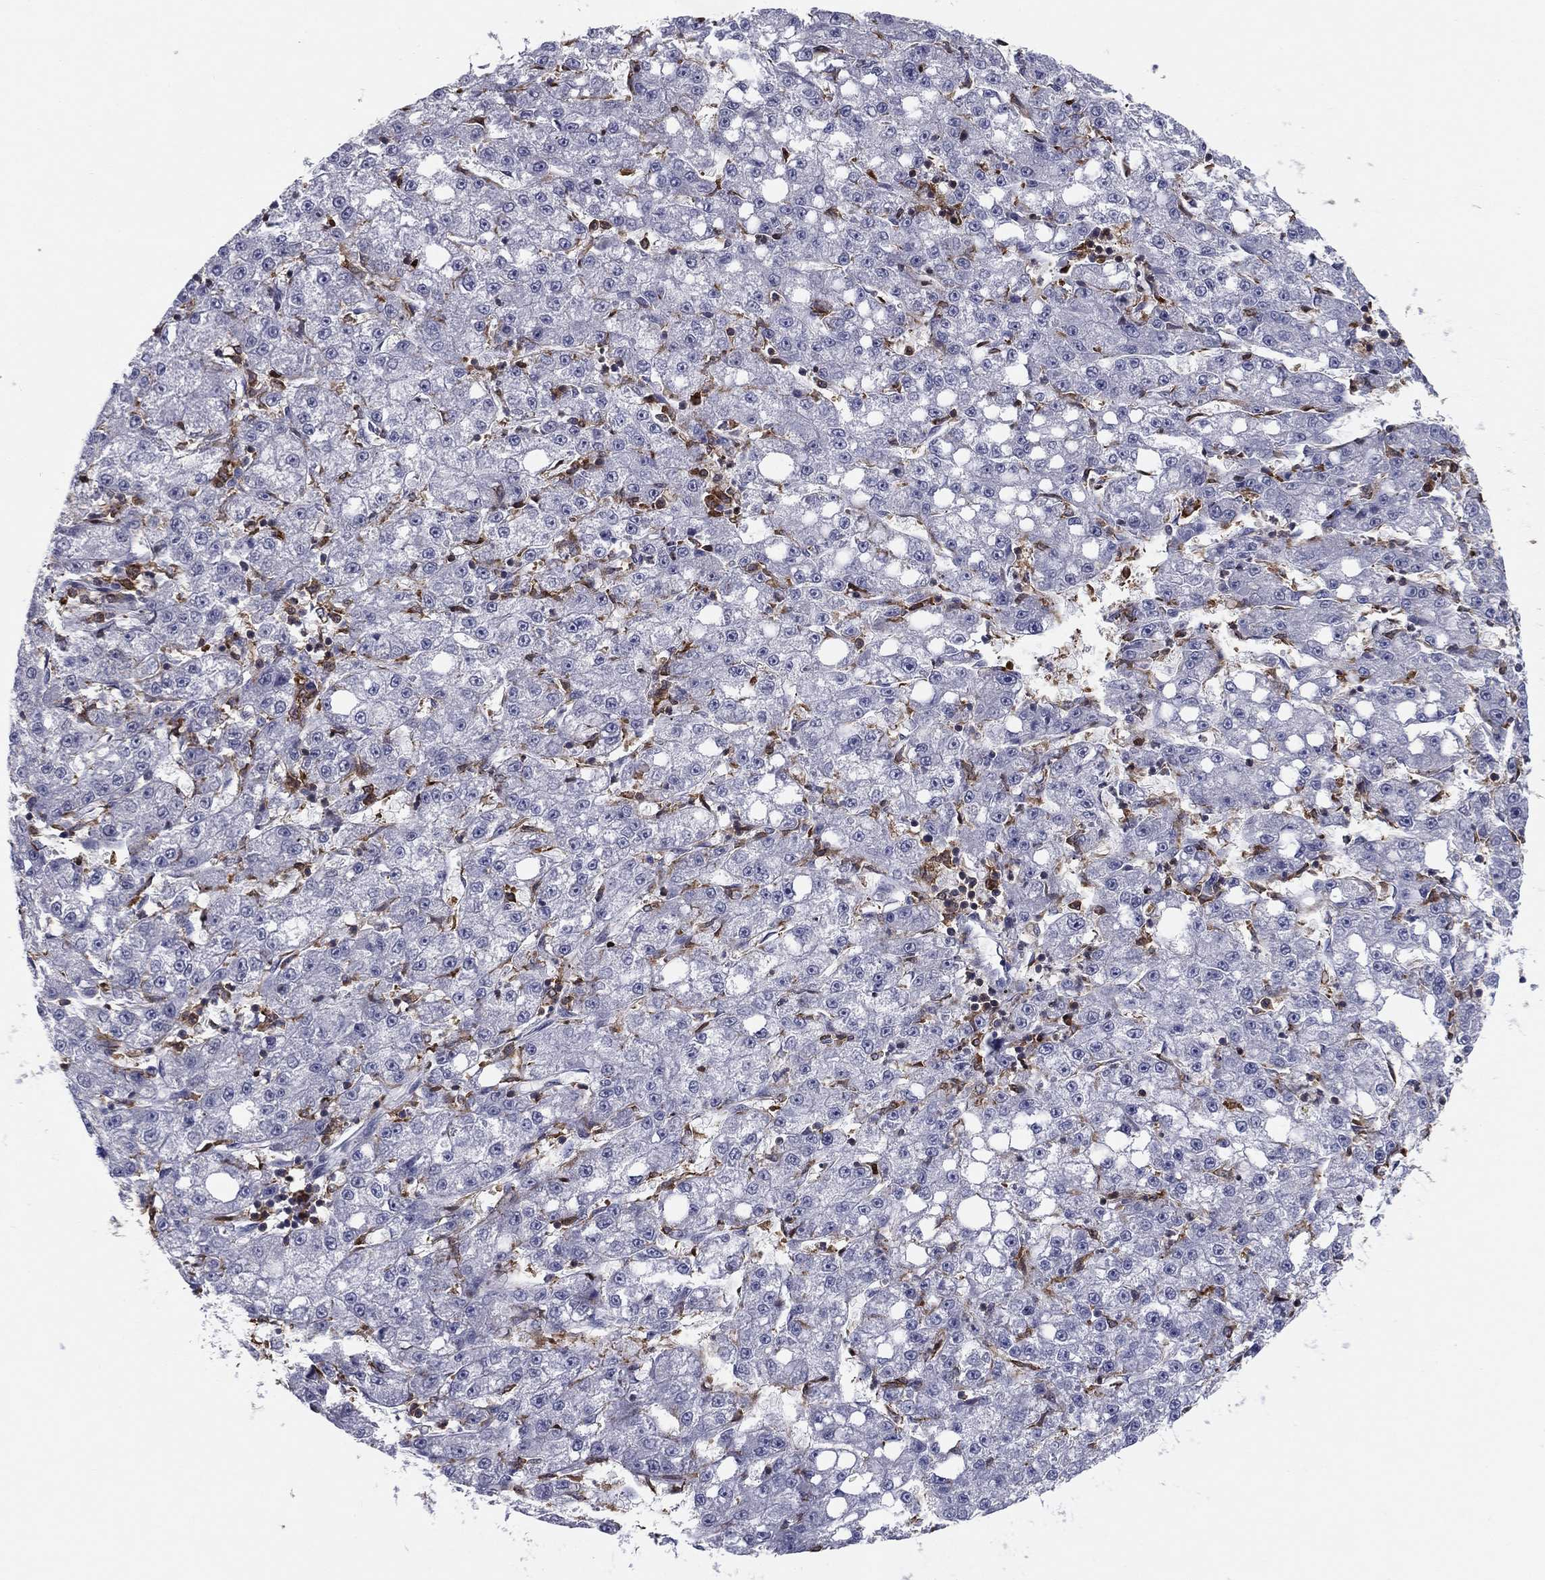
{"staining": {"intensity": "negative", "quantity": "none", "location": "none"}, "tissue": "liver cancer", "cell_type": "Tumor cells", "image_type": "cancer", "snomed": [{"axis": "morphology", "description": "Carcinoma, Hepatocellular, NOS"}, {"axis": "topography", "description": "Liver"}], "caption": "An IHC image of liver hepatocellular carcinoma is shown. There is no staining in tumor cells of liver hepatocellular carcinoma. Brightfield microscopy of immunohistochemistry (IHC) stained with DAB (brown) and hematoxylin (blue), captured at high magnification.", "gene": "PLCB2", "patient": {"sex": "female", "age": 65}}